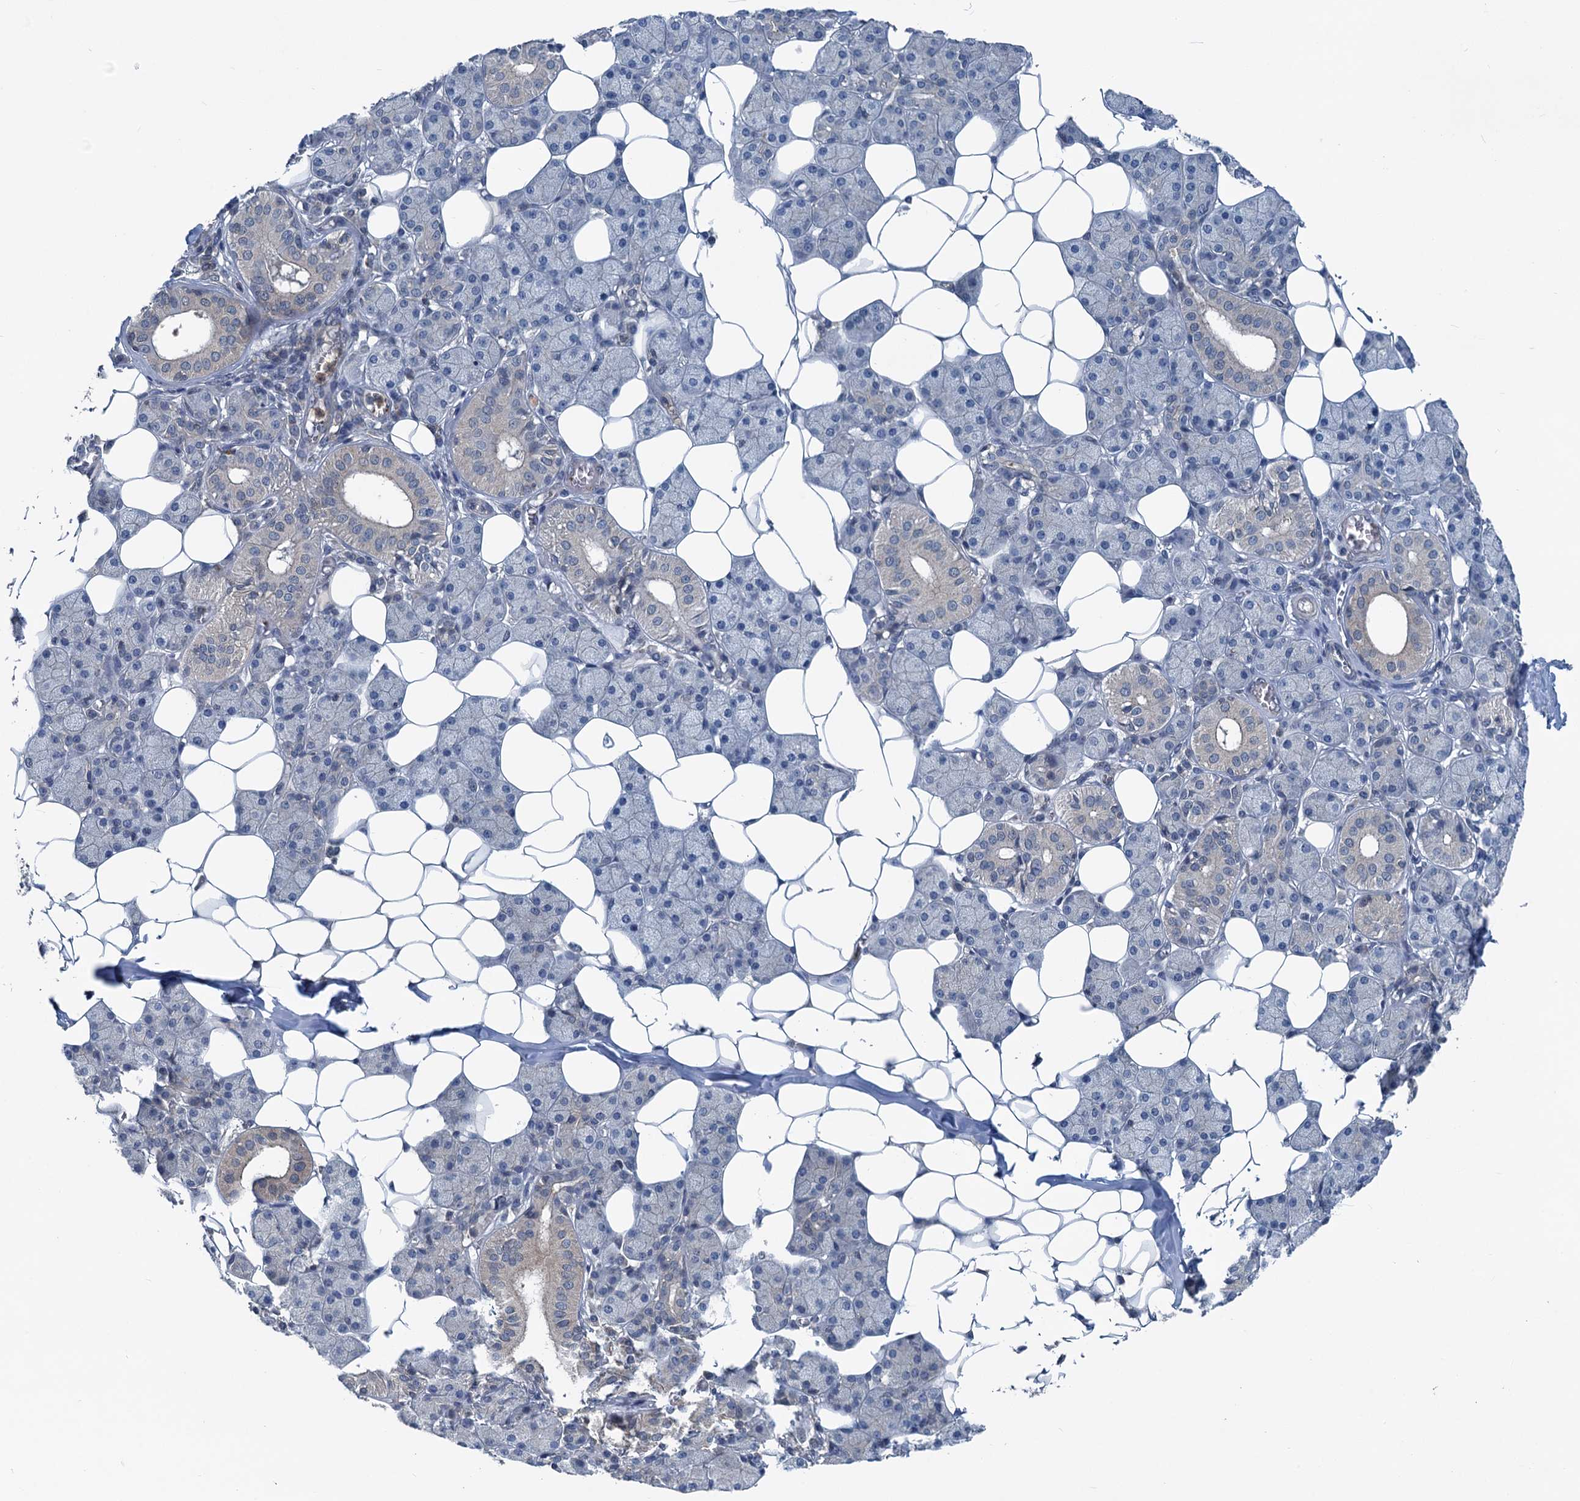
{"staining": {"intensity": "negative", "quantity": "none", "location": "none"}, "tissue": "salivary gland", "cell_type": "Glandular cells", "image_type": "normal", "snomed": [{"axis": "morphology", "description": "Normal tissue, NOS"}, {"axis": "topography", "description": "Salivary gland"}], "caption": "Immunohistochemistry histopathology image of normal human salivary gland stained for a protein (brown), which exhibits no expression in glandular cells.", "gene": "GCLM", "patient": {"sex": "female", "age": 33}}